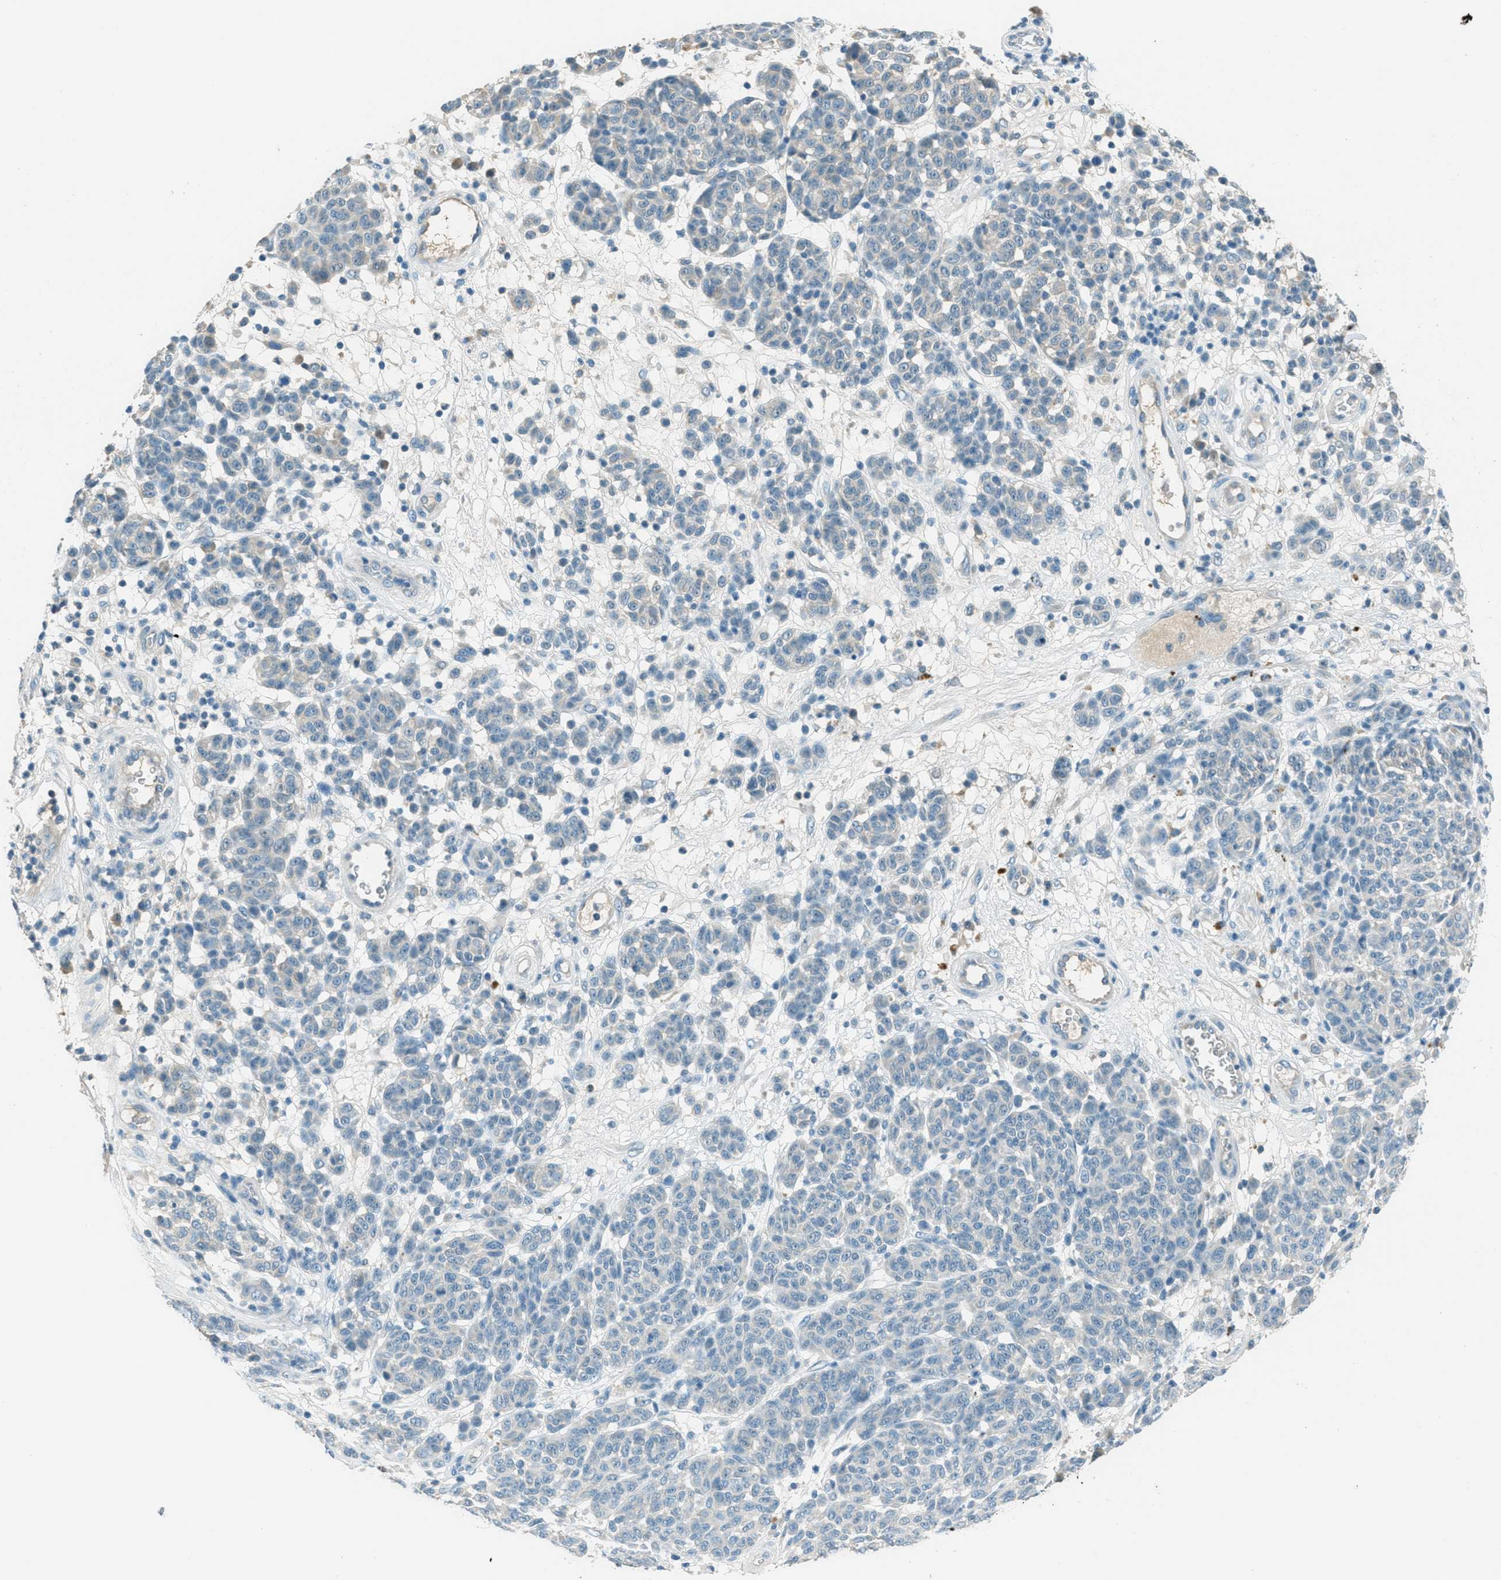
{"staining": {"intensity": "negative", "quantity": "none", "location": "none"}, "tissue": "melanoma", "cell_type": "Tumor cells", "image_type": "cancer", "snomed": [{"axis": "morphology", "description": "Malignant melanoma, NOS"}, {"axis": "topography", "description": "Skin"}], "caption": "A photomicrograph of human melanoma is negative for staining in tumor cells.", "gene": "MSLN", "patient": {"sex": "male", "age": 59}}